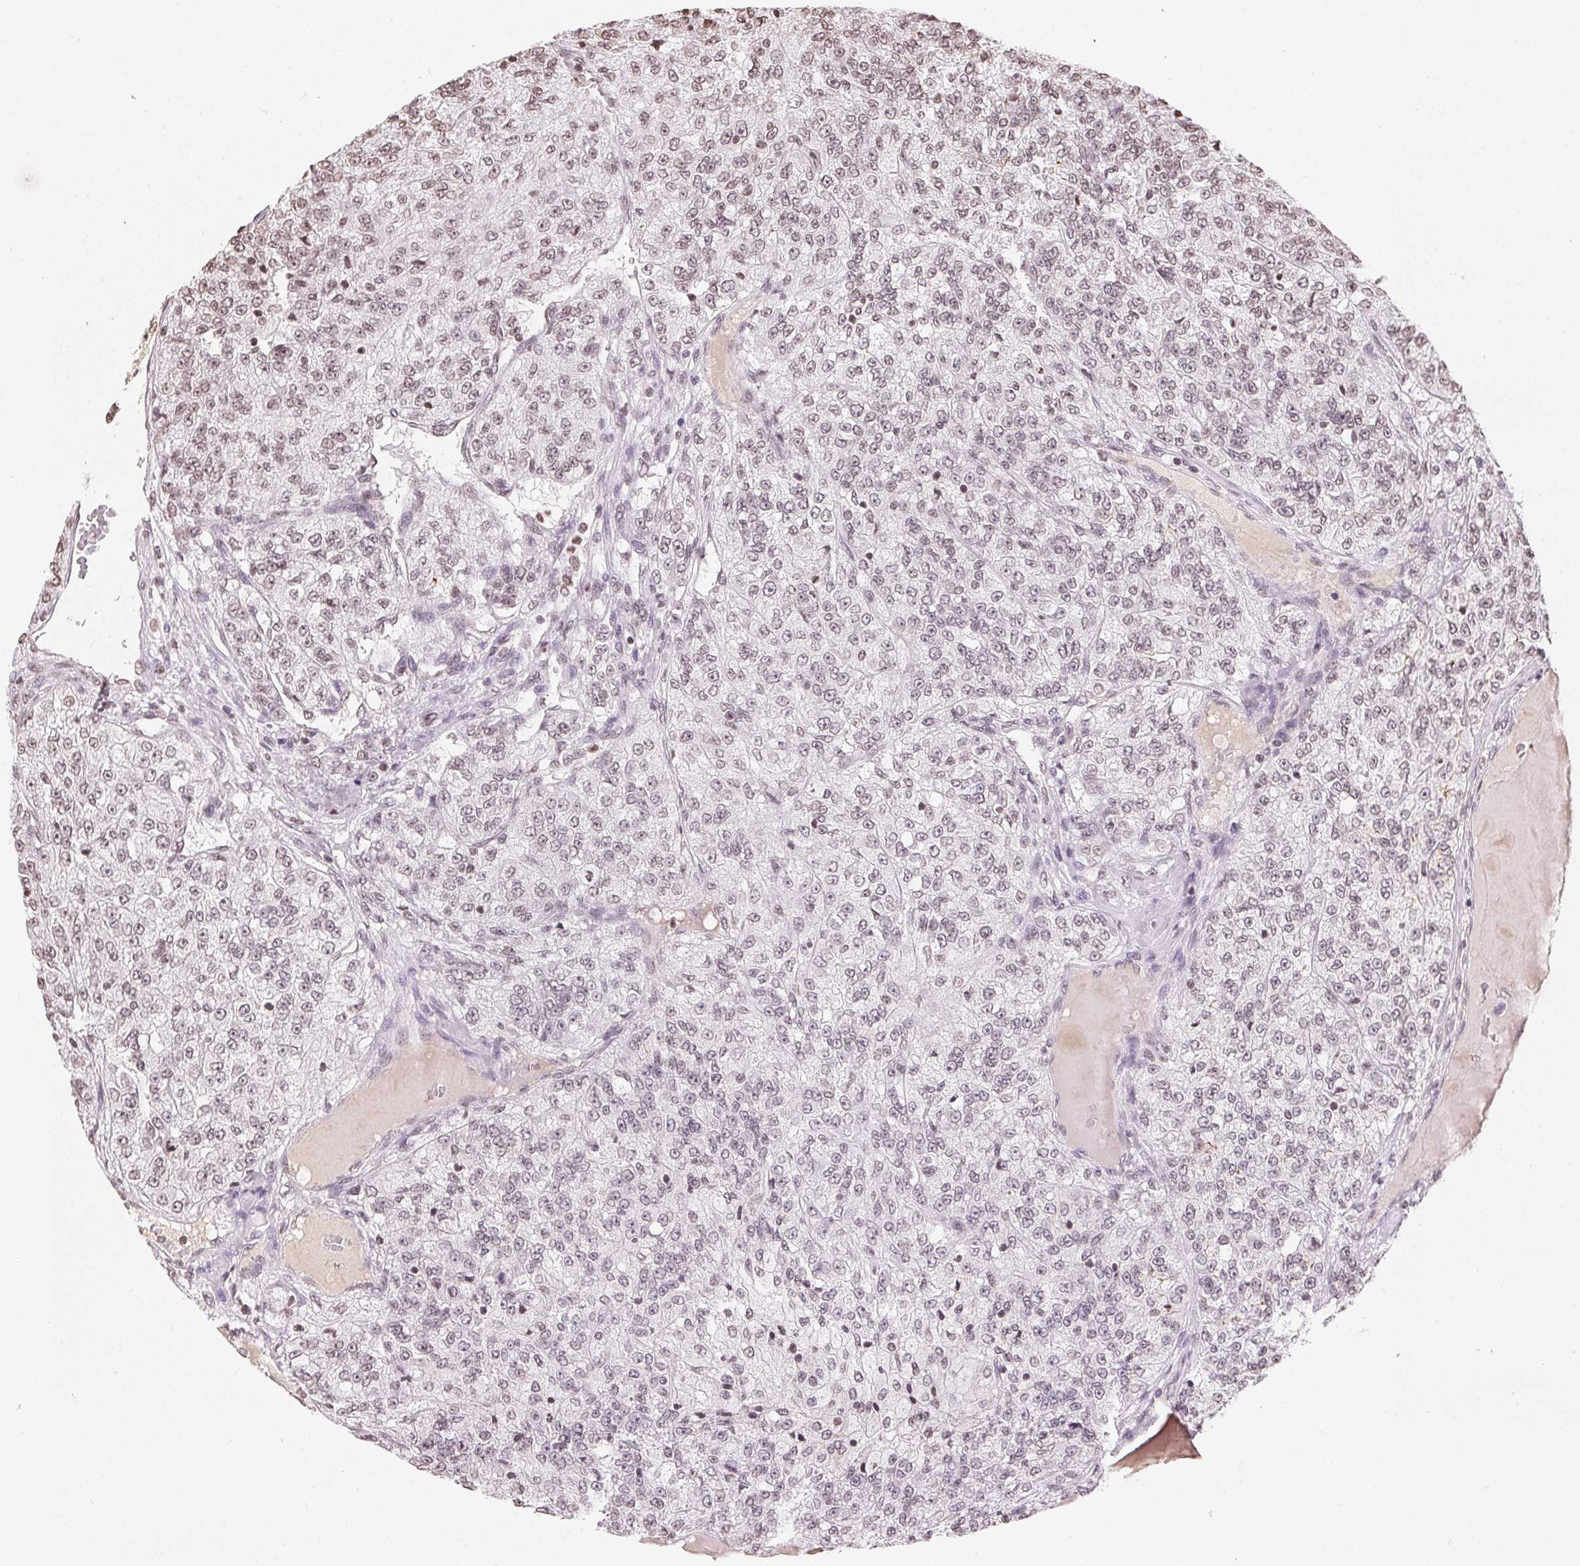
{"staining": {"intensity": "weak", "quantity": "25%-75%", "location": "nuclear"}, "tissue": "renal cancer", "cell_type": "Tumor cells", "image_type": "cancer", "snomed": [{"axis": "morphology", "description": "Adenocarcinoma, NOS"}, {"axis": "topography", "description": "Kidney"}], "caption": "Immunohistochemical staining of human renal adenocarcinoma displays low levels of weak nuclear protein staining in approximately 25%-75% of tumor cells. (brown staining indicates protein expression, while blue staining denotes nuclei).", "gene": "TBP", "patient": {"sex": "female", "age": 63}}